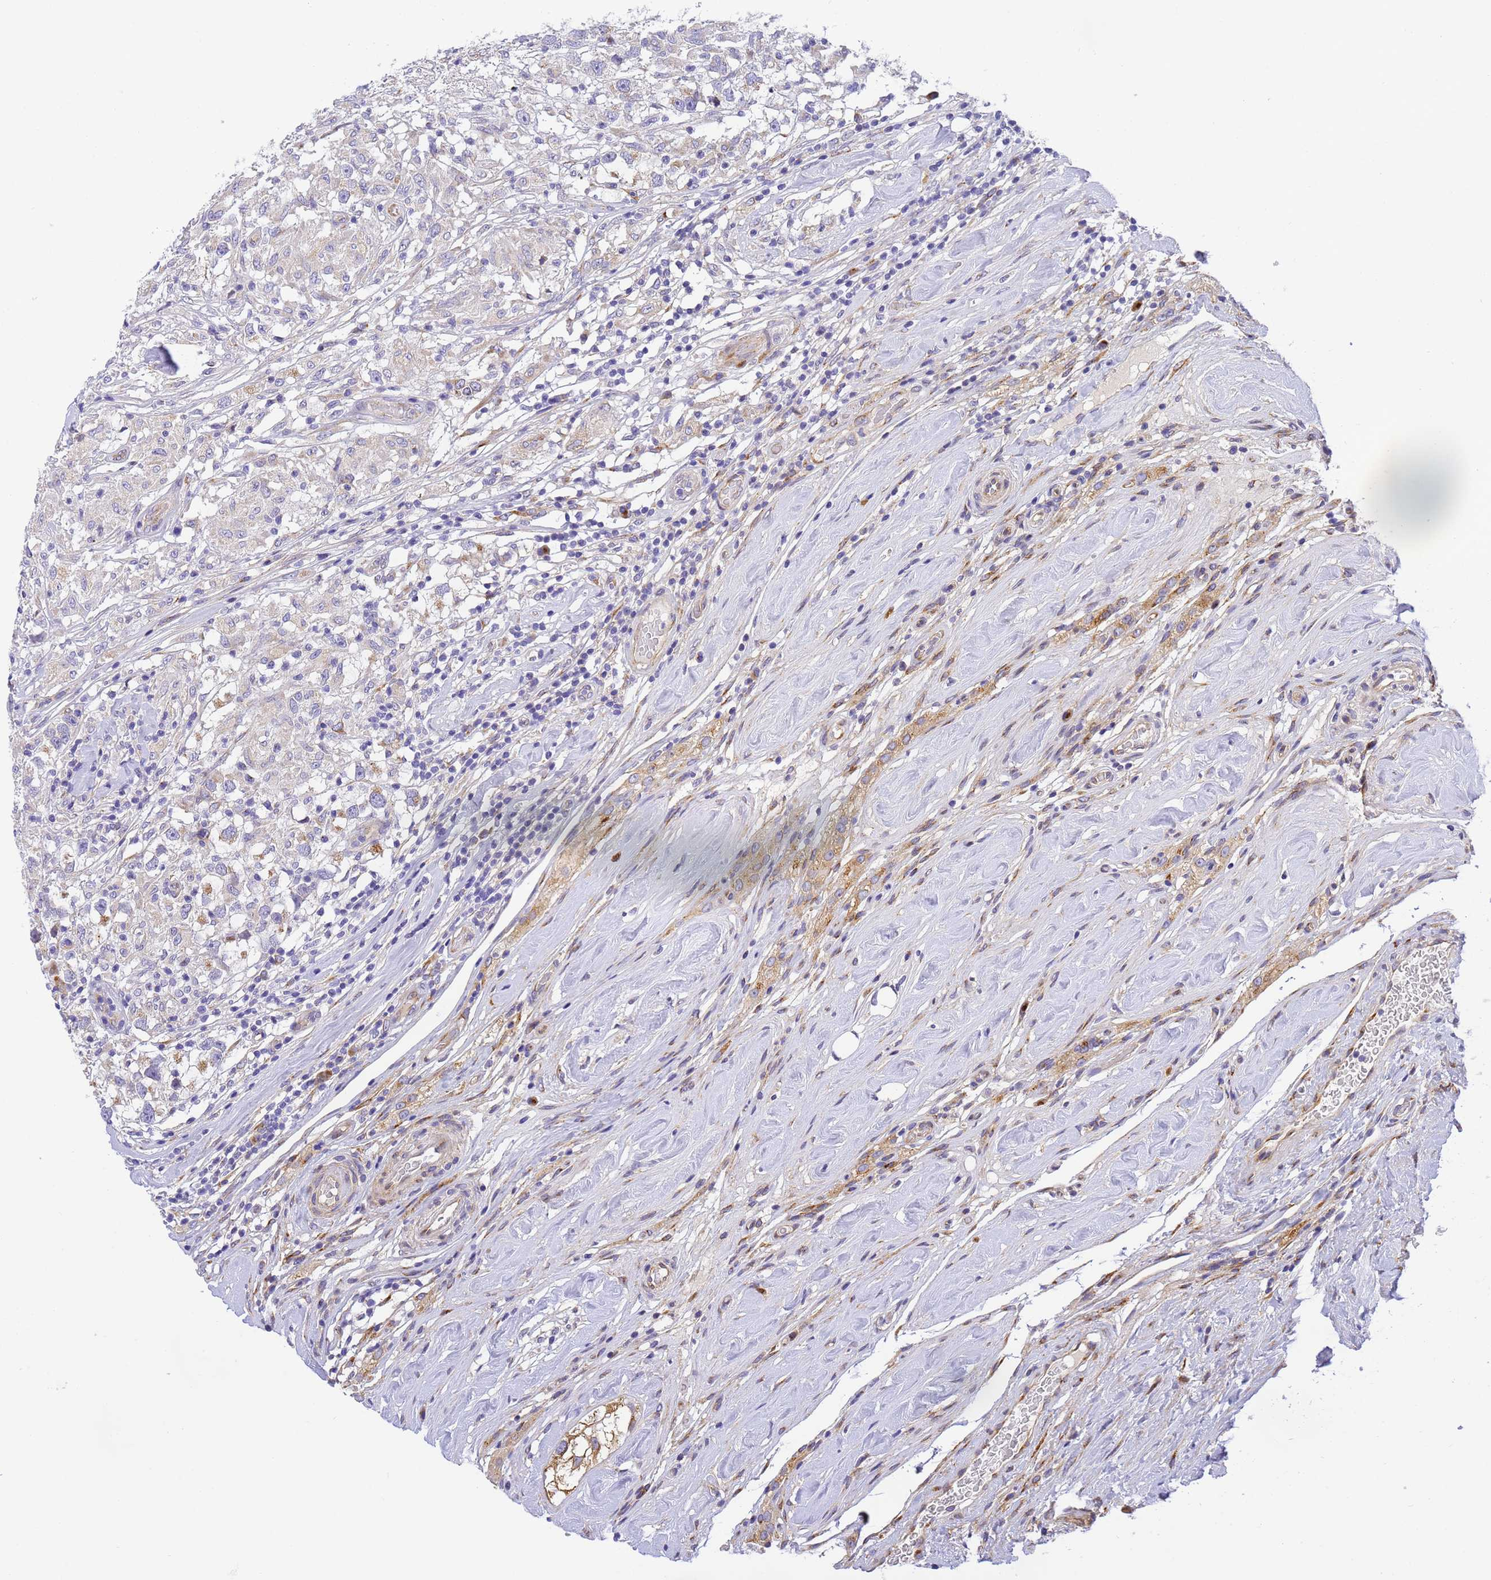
{"staining": {"intensity": "negative", "quantity": "none", "location": "none"}, "tissue": "testis cancer", "cell_type": "Tumor cells", "image_type": "cancer", "snomed": [{"axis": "morphology", "description": "Seminoma, NOS"}, {"axis": "topography", "description": "Testis"}], "caption": "This is a photomicrograph of immunohistochemistry (IHC) staining of testis cancer, which shows no expression in tumor cells.", "gene": "RHBDD3", "patient": {"sex": "male", "age": 46}}